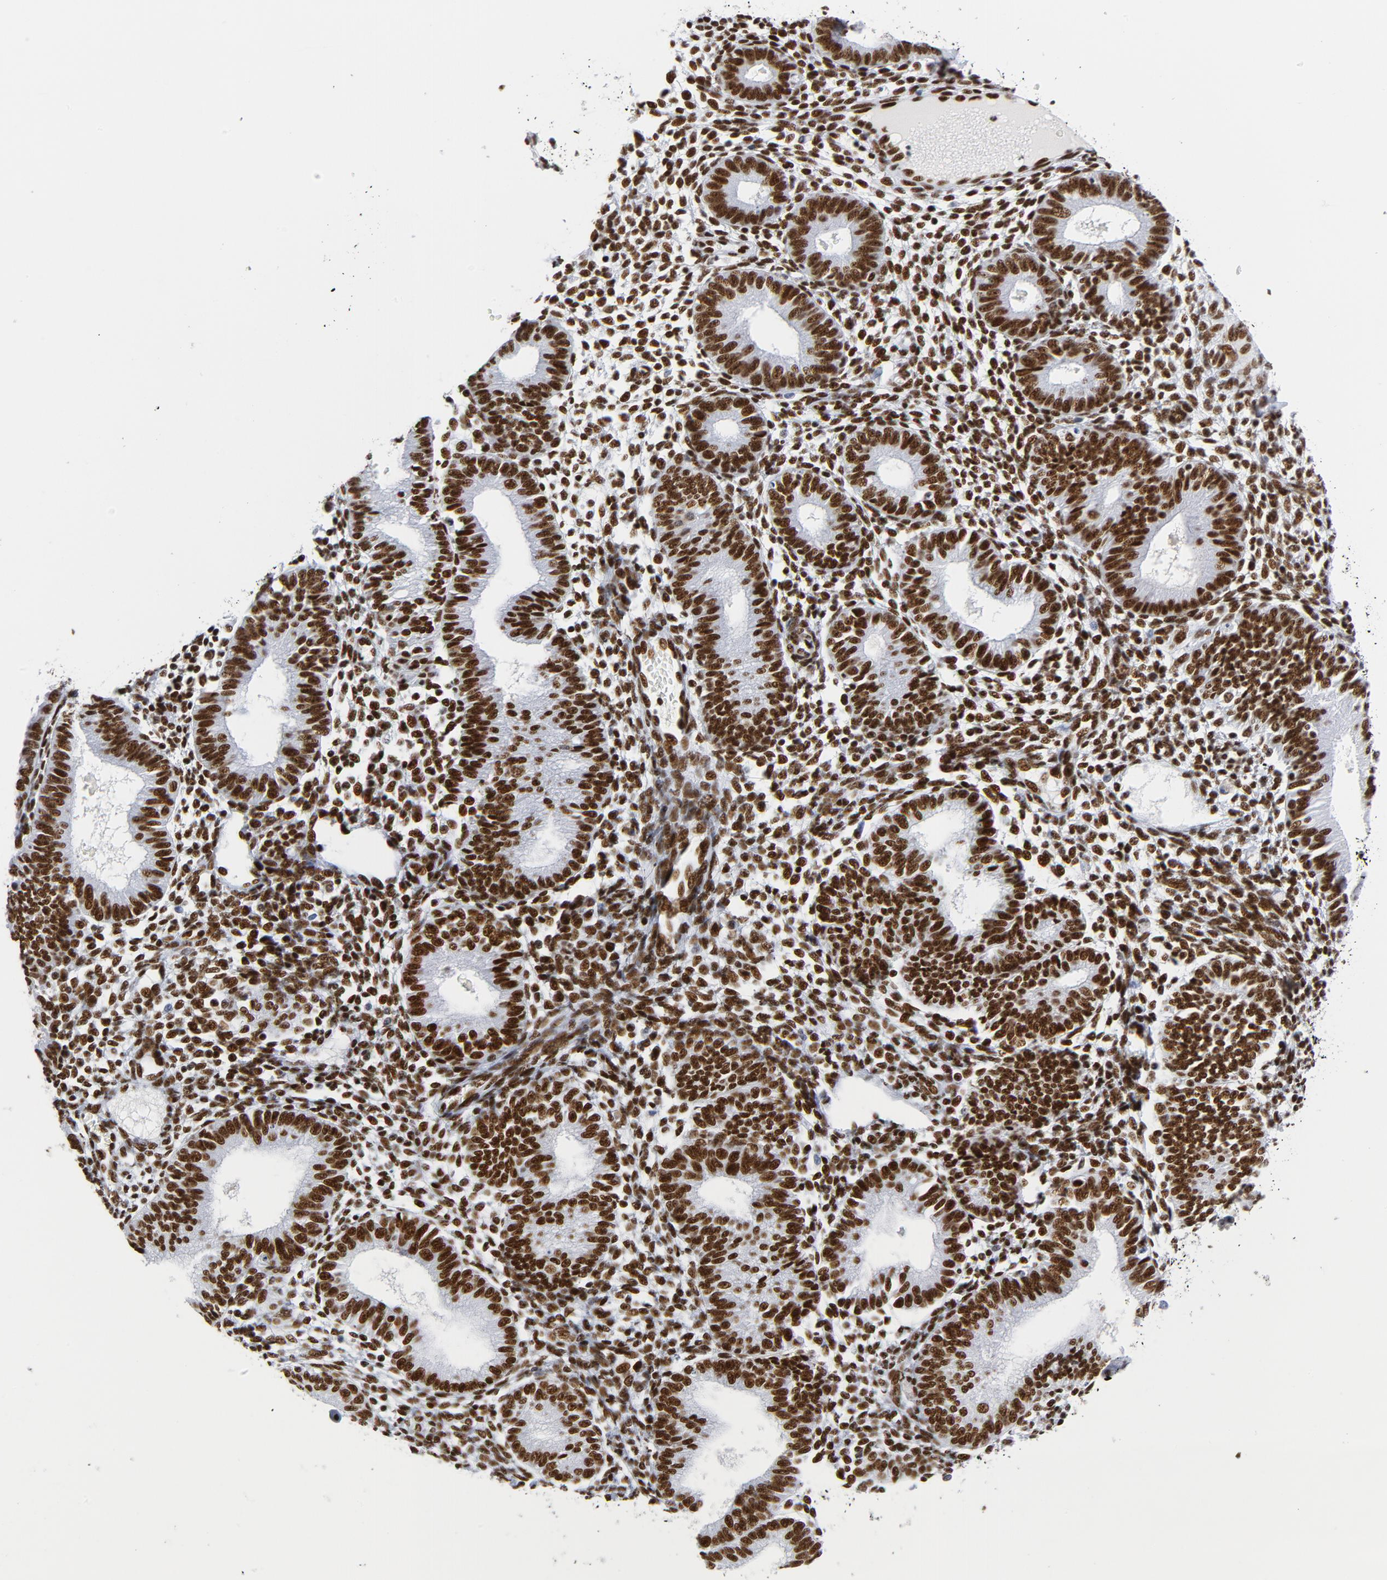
{"staining": {"intensity": "strong", "quantity": ">75%", "location": "nuclear"}, "tissue": "endometrium", "cell_type": "Cells in endometrial stroma", "image_type": "normal", "snomed": [{"axis": "morphology", "description": "Normal tissue, NOS"}, {"axis": "topography", "description": "Endometrium"}], "caption": "Immunohistochemistry (IHC) staining of normal endometrium, which displays high levels of strong nuclear staining in about >75% of cells in endometrial stroma indicating strong nuclear protein expression. The staining was performed using DAB (3,3'-diaminobenzidine) (brown) for protein detection and nuclei were counterstained in hematoxylin (blue).", "gene": "XRCC5", "patient": {"sex": "female", "age": 61}}